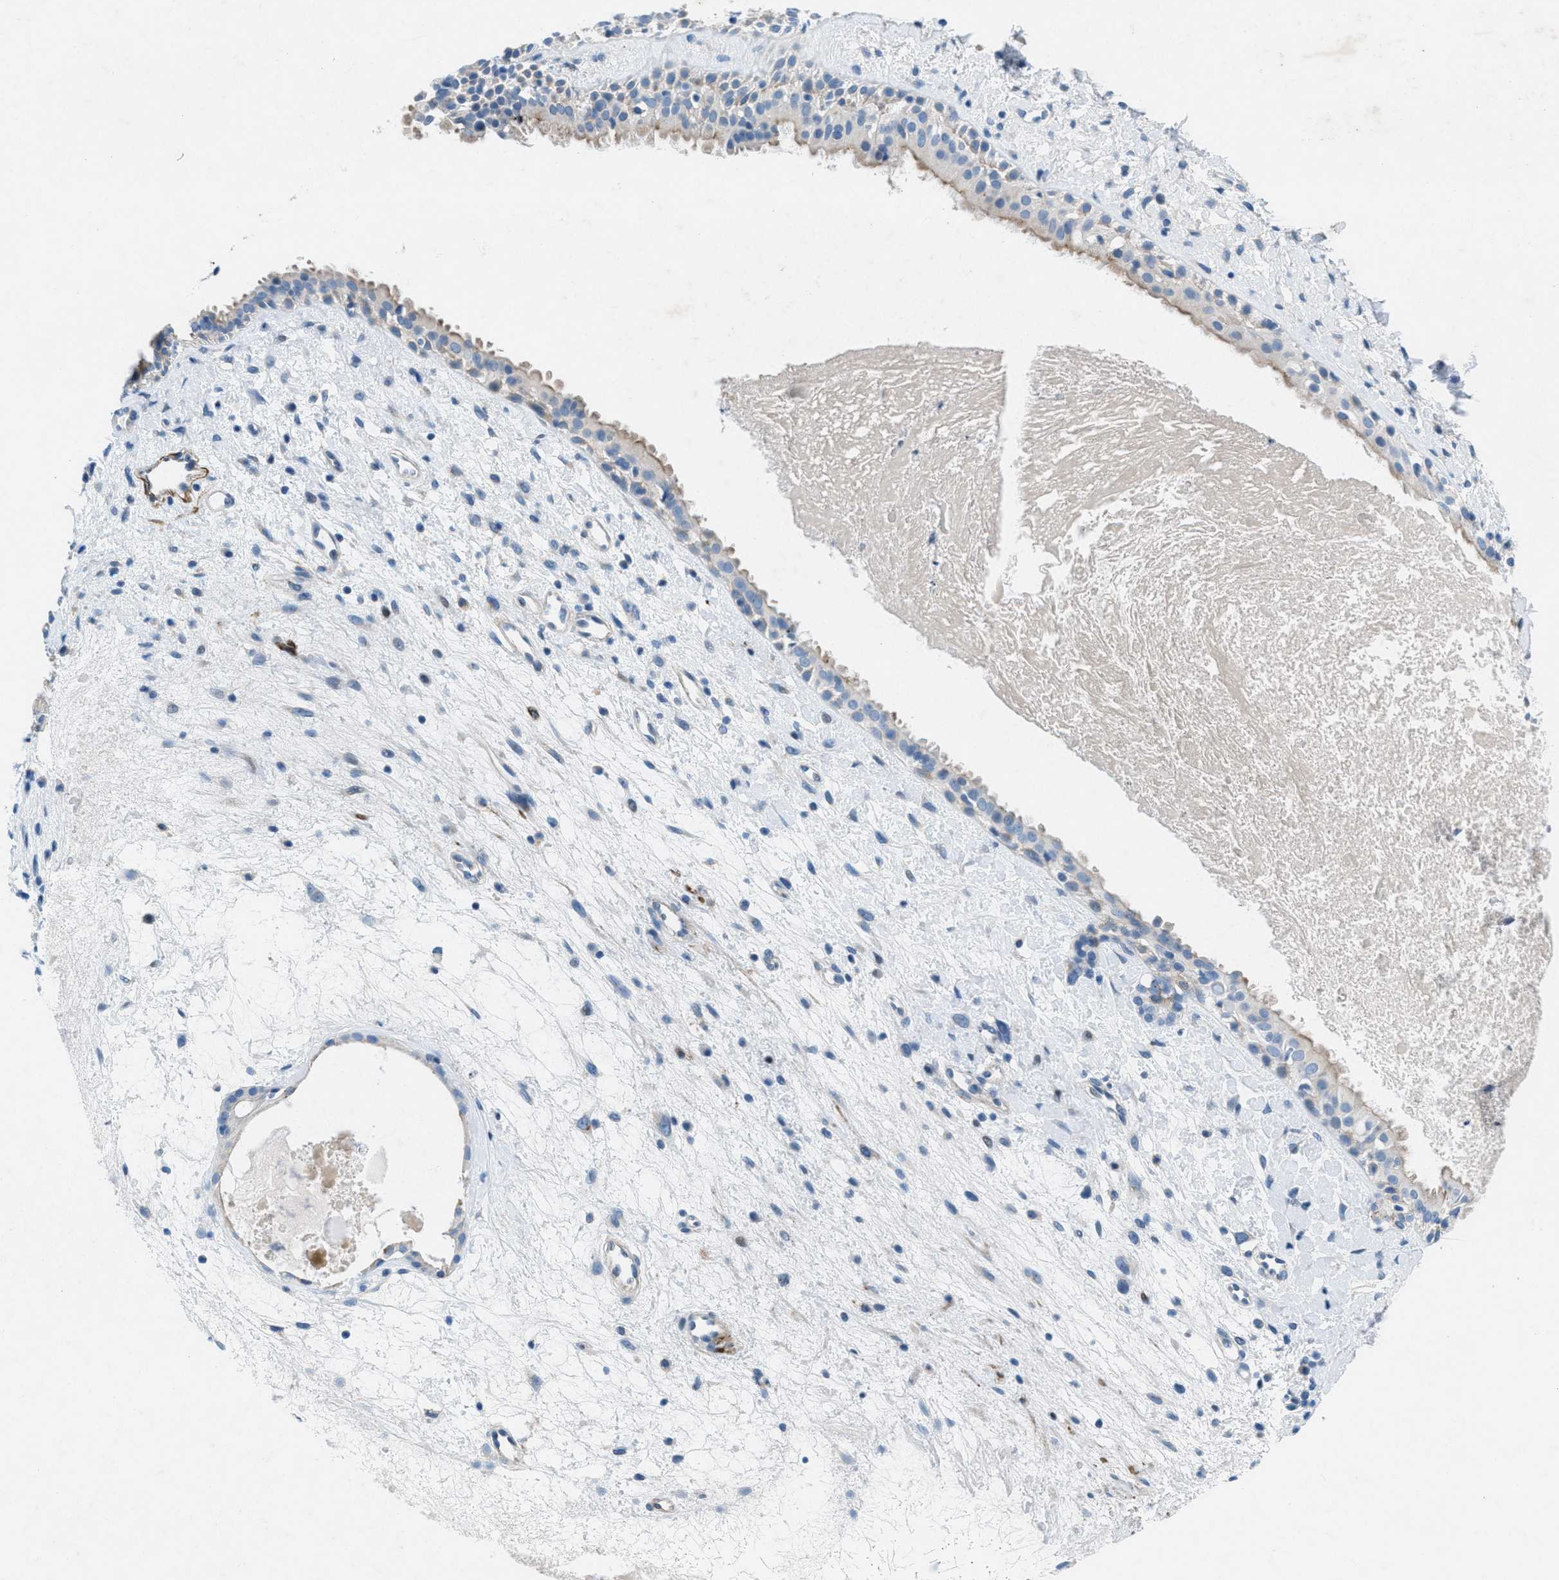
{"staining": {"intensity": "weak", "quantity": "<25%", "location": "cytoplasmic/membranous"}, "tissue": "nasopharynx", "cell_type": "Respiratory epithelial cells", "image_type": "normal", "snomed": [{"axis": "morphology", "description": "Normal tissue, NOS"}, {"axis": "topography", "description": "Nasopharynx"}], "caption": "Immunohistochemistry (IHC) image of benign nasopharynx: nasopharynx stained with DAB exhibits no significant protein staining in respiratory epithelial cells.", "gene": "MFSD13A", "patient": {"sex": "male", "age": 22}}